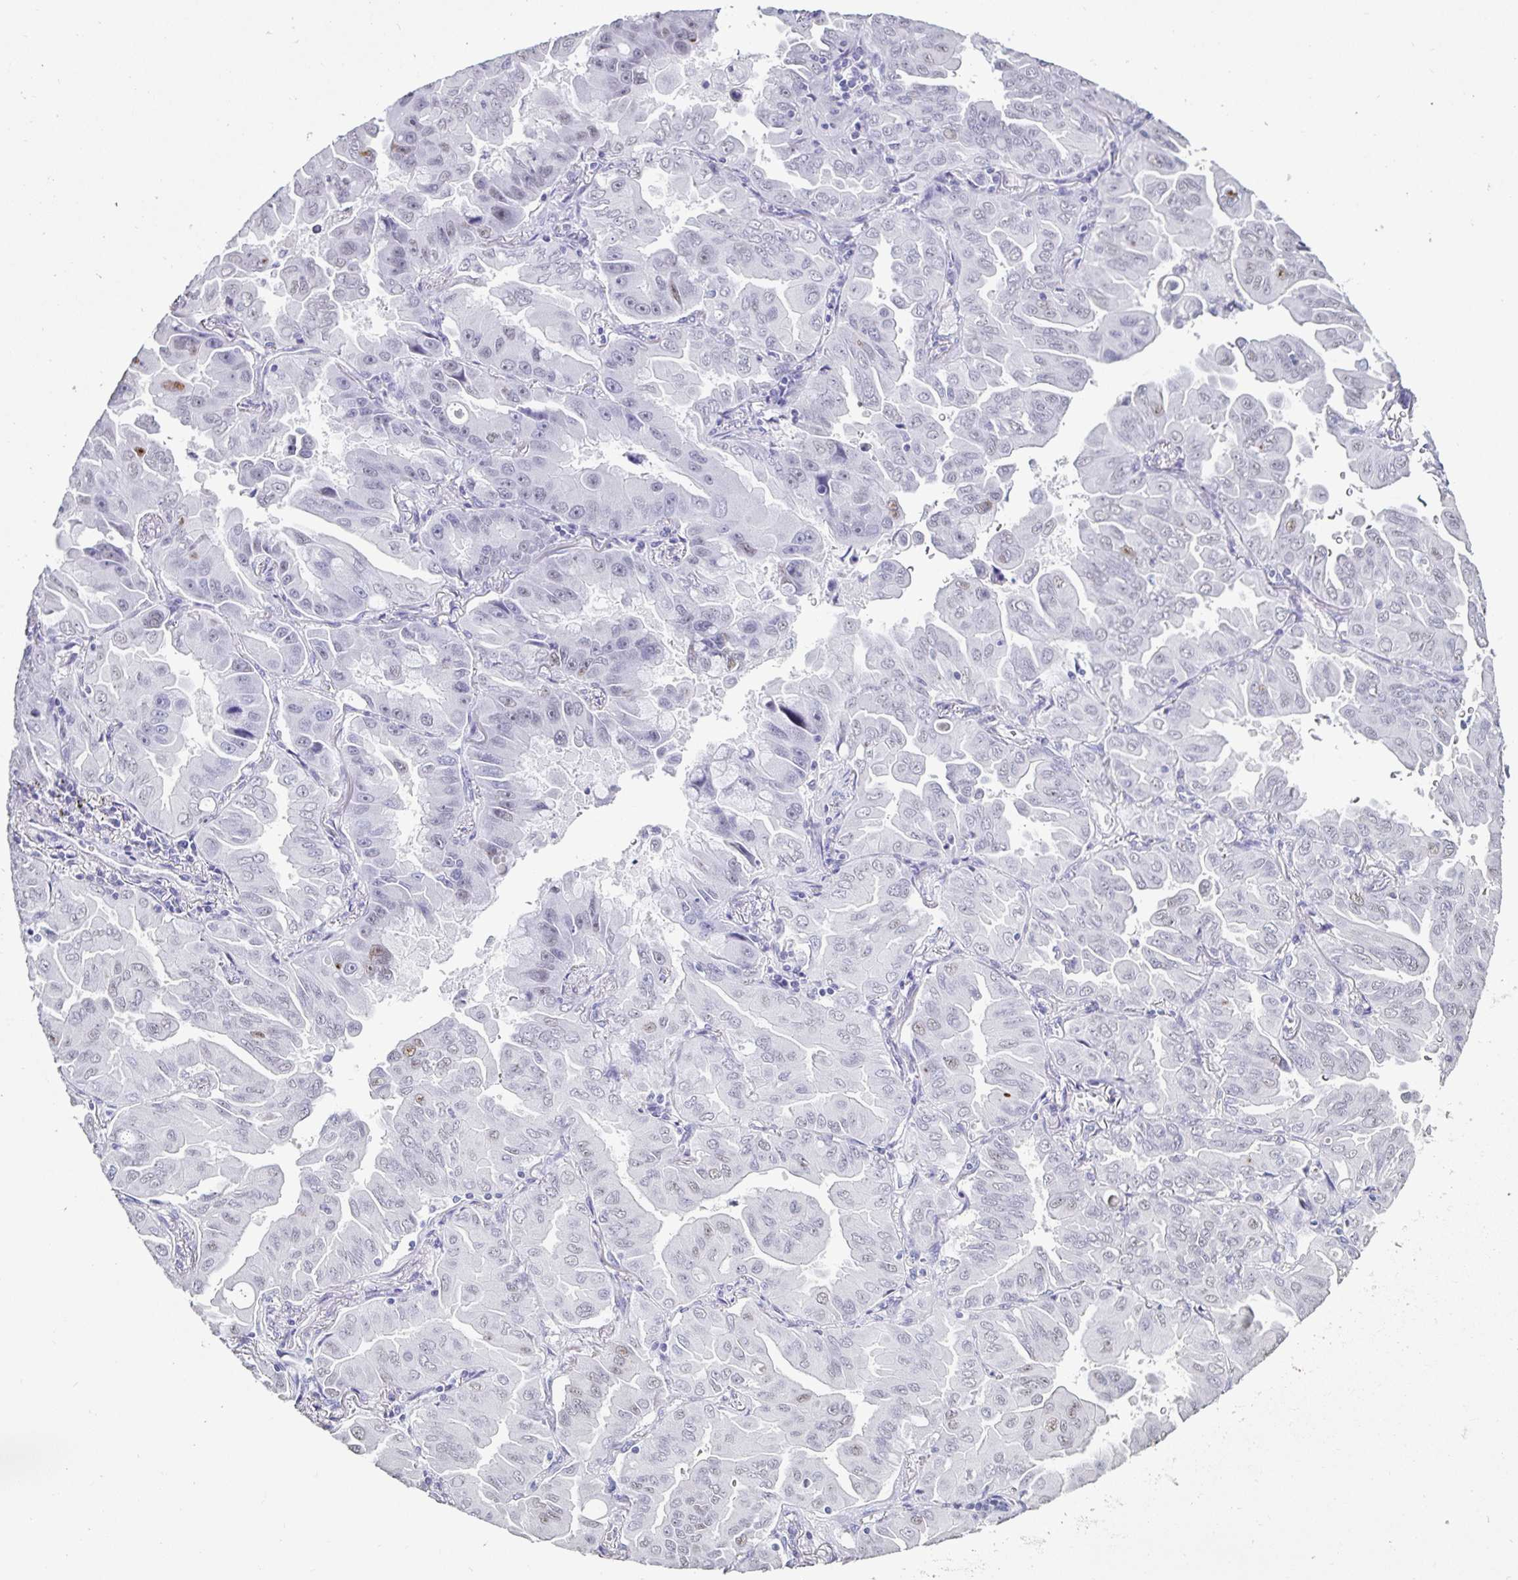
{"staining": {"intensity": "negative", "quantity": "none", "location": "none"}, "tissue": "lung cancer", "cell_type": "Tumor cells", "image_type": "cancer", "snomed": [{"axis": "morphology", "description": "Adenocarcinoma, NOS"}, {"axis": "topography", "description": "Lung"}], "caption": "This is an IHC photomicrograph of human lung cancer. There is no staining in tumor cells.", "gene": "DDX39B", "patient": {"sex": "male", "age": 64}}